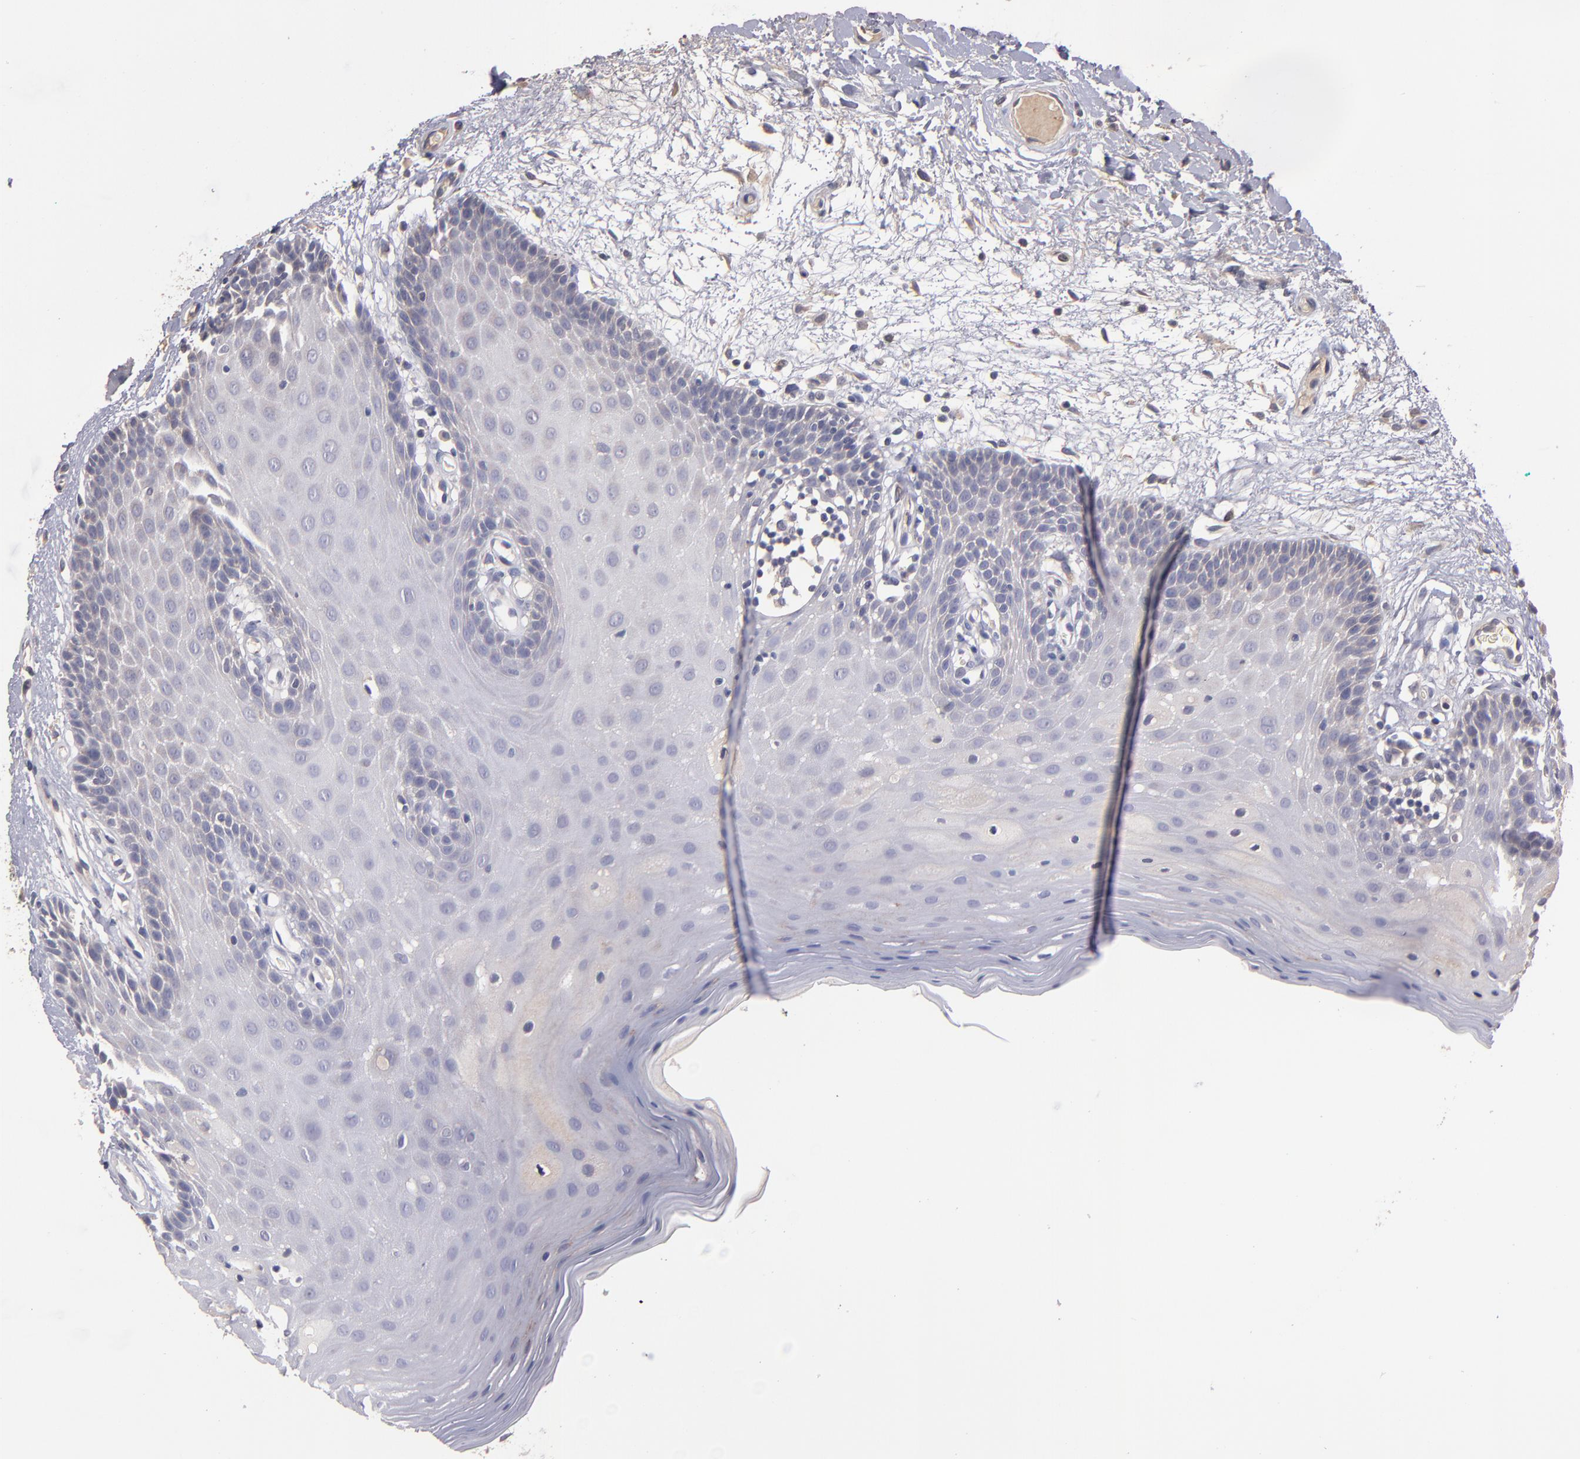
{"staining": {"intensity": "weak", "quantity": "<25%", "location": "cytoplasmic/membranous"}, "tissue": "oral mucosa", "cell_type": "Squamous epithelial cells", "image_type": "normal", "snomed": [{"axis": "morphology", "description": "Normal tissue, NOS"}, {"axis": "morphology", "description": "Squamous cell carcinoma, NOS"}, {"axis": "topography", "description": "Skeletal muscle"}, {"axis": "topography", "description": "Oral tissue"}, {"axis": "topography", "description": "Head-Neck"}], "caption": "This histopathology image is of benign oral mucosa stained with immunohistochemistry (IHC) to label a protein in brown with the nuclei are counter-stained blue. There is no expression in squamous epithelial cells. The staining is performed using DAB (3,3'-diaminobenzidine) brown chromogen with nuclei counter-stained in using hematoxylin.", "gene": "GNAZ", "patient": {"sex": "male", "age": 71}}